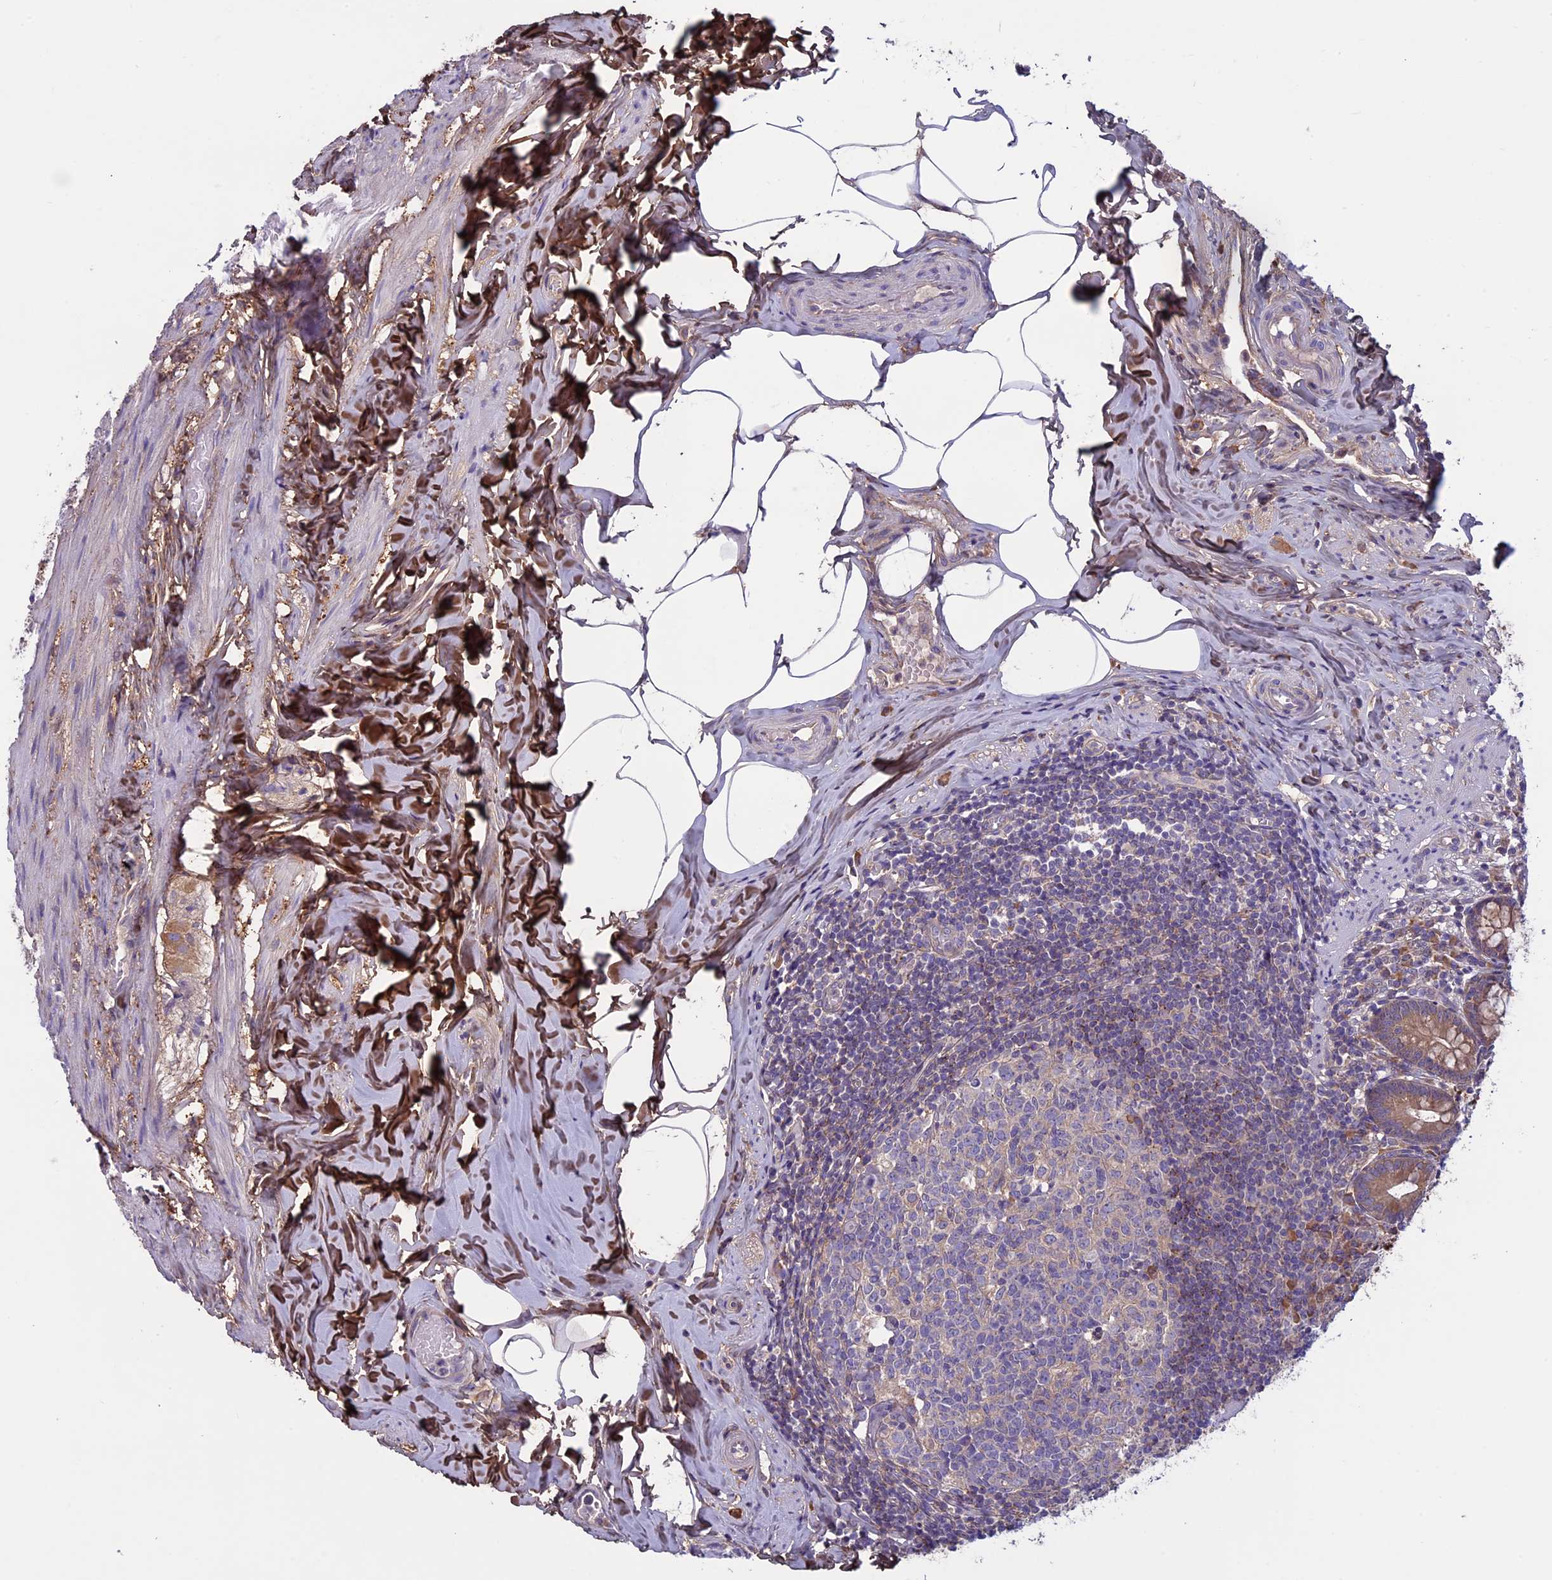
{"staining": {"intensity": "strong", "quantity": "25%-75%", "location": "cytoplasmic/membranous"}, "tissue": "appendix", "cell_type": "Glandular cells", "image_type": "normal", "snomed": [{"axis": "morphology", "description": "Normal tissue, NOS"}, {"axis": "topography", "description": "Appendix"}], "caption": "Appendix stained with immunohistochemistry (IHC) exhibits strong cytoplasmic/membranous expression in approximately 25%-75% of glandular cells.", "gene": "DCTN5", "patient": {"sex": "male", "age": 55}}